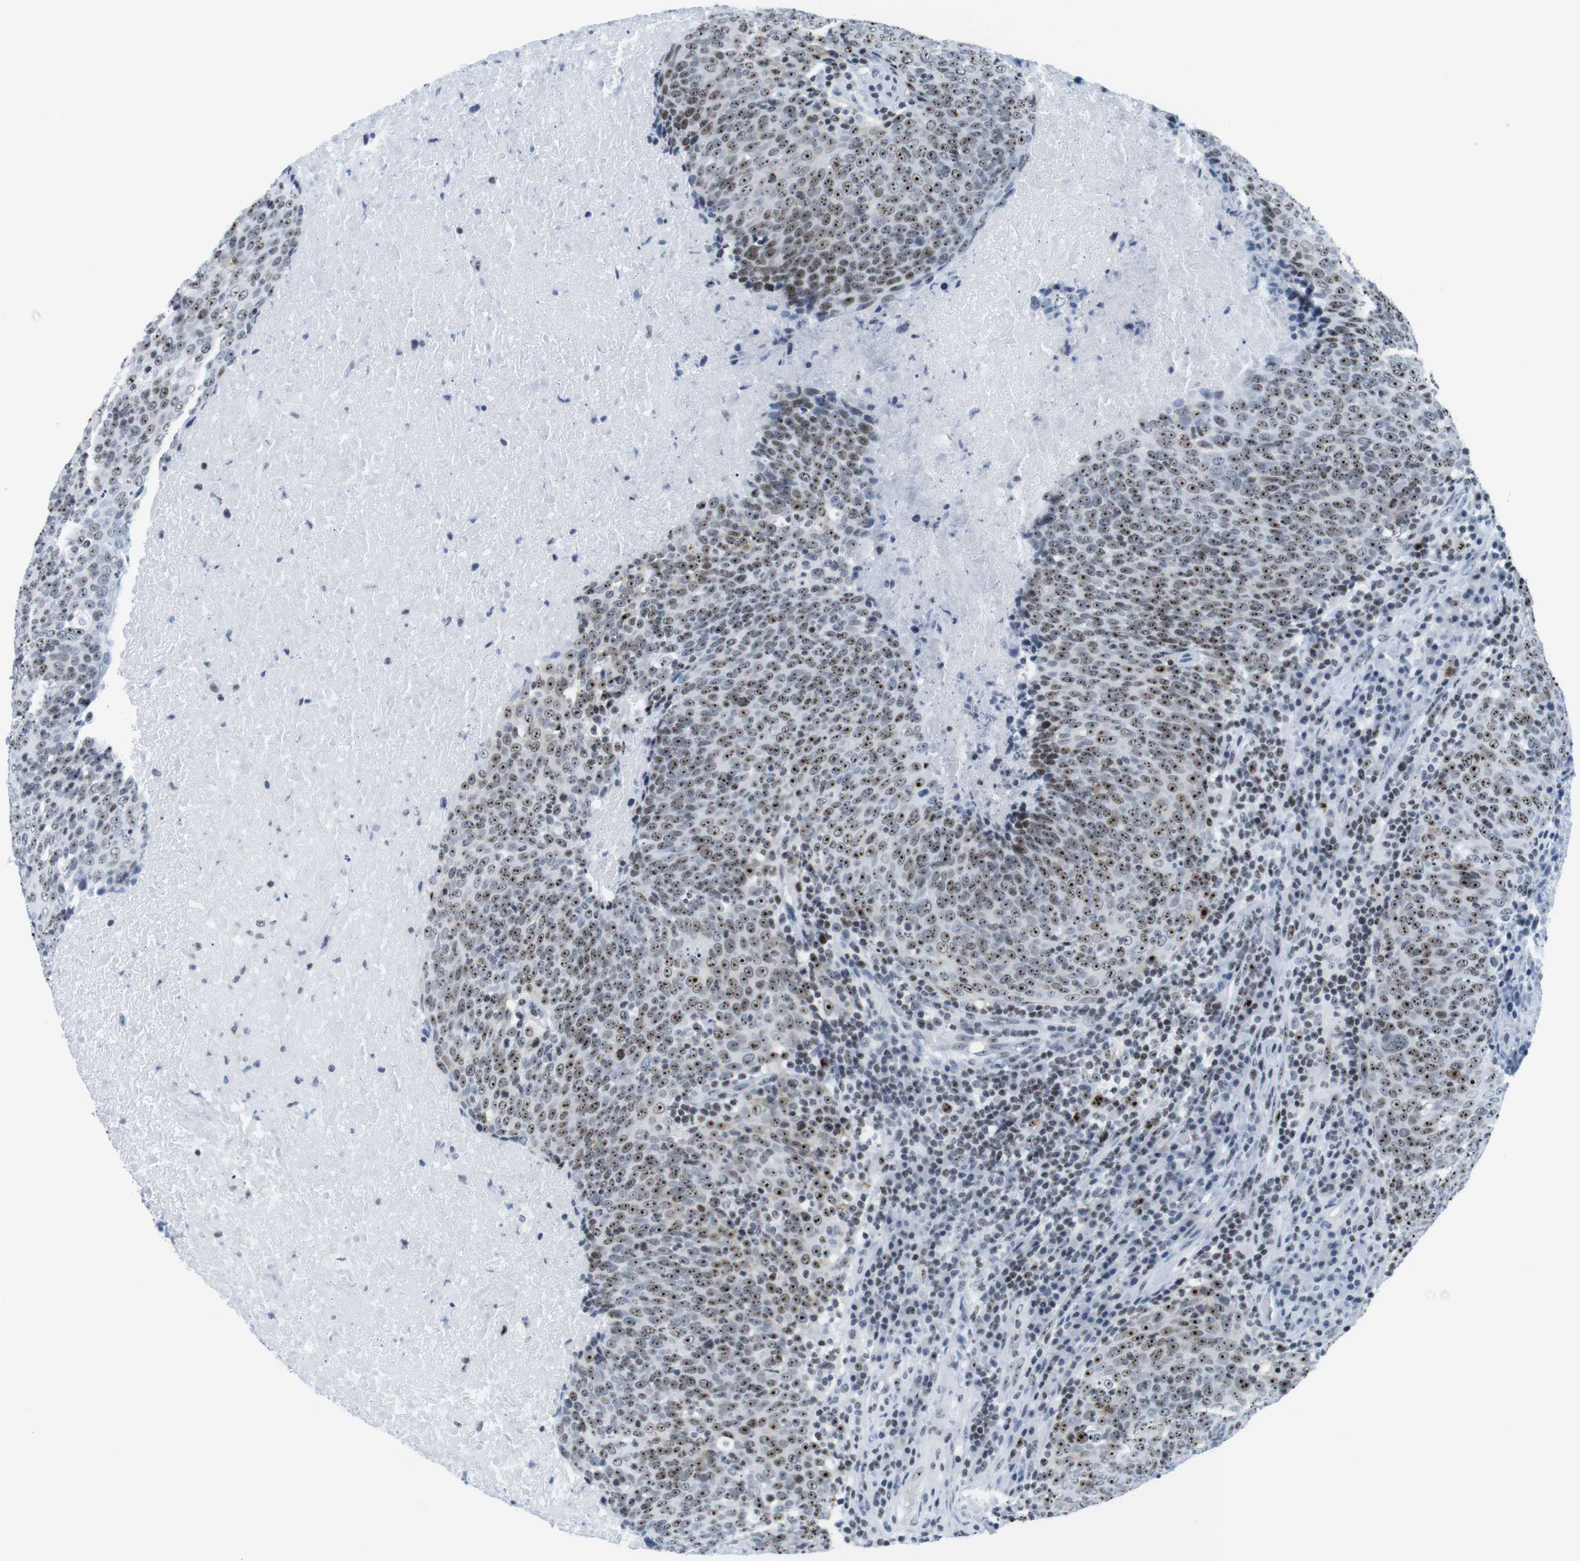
{"staining": {"intensity": "strong", "quantity": ">75%", "location": "nuclear"}, "tissue": "head and neck cancer", "cell_type": "Tumor cells", "image_type": "cancer", "snomed": [{"axis": "morphology", "description": "Squamous cell carcinoma, NOS"}, {"axis": "morphology", "description": "Squamous cell carcinoma, metastatic, NOS"}, {"axis": "topography", "description": "Lymph node"}, {"axis": "topography", "description": "Head-Neck"}], "caption": "Immunohistochemical staining of head and neck metastatic squamous cell carcinoma shows strong nuclear protein positivity in about >75% of tumor cells.", "gene": "NIFK", "patient": {"sex": "male", "age": 62}}